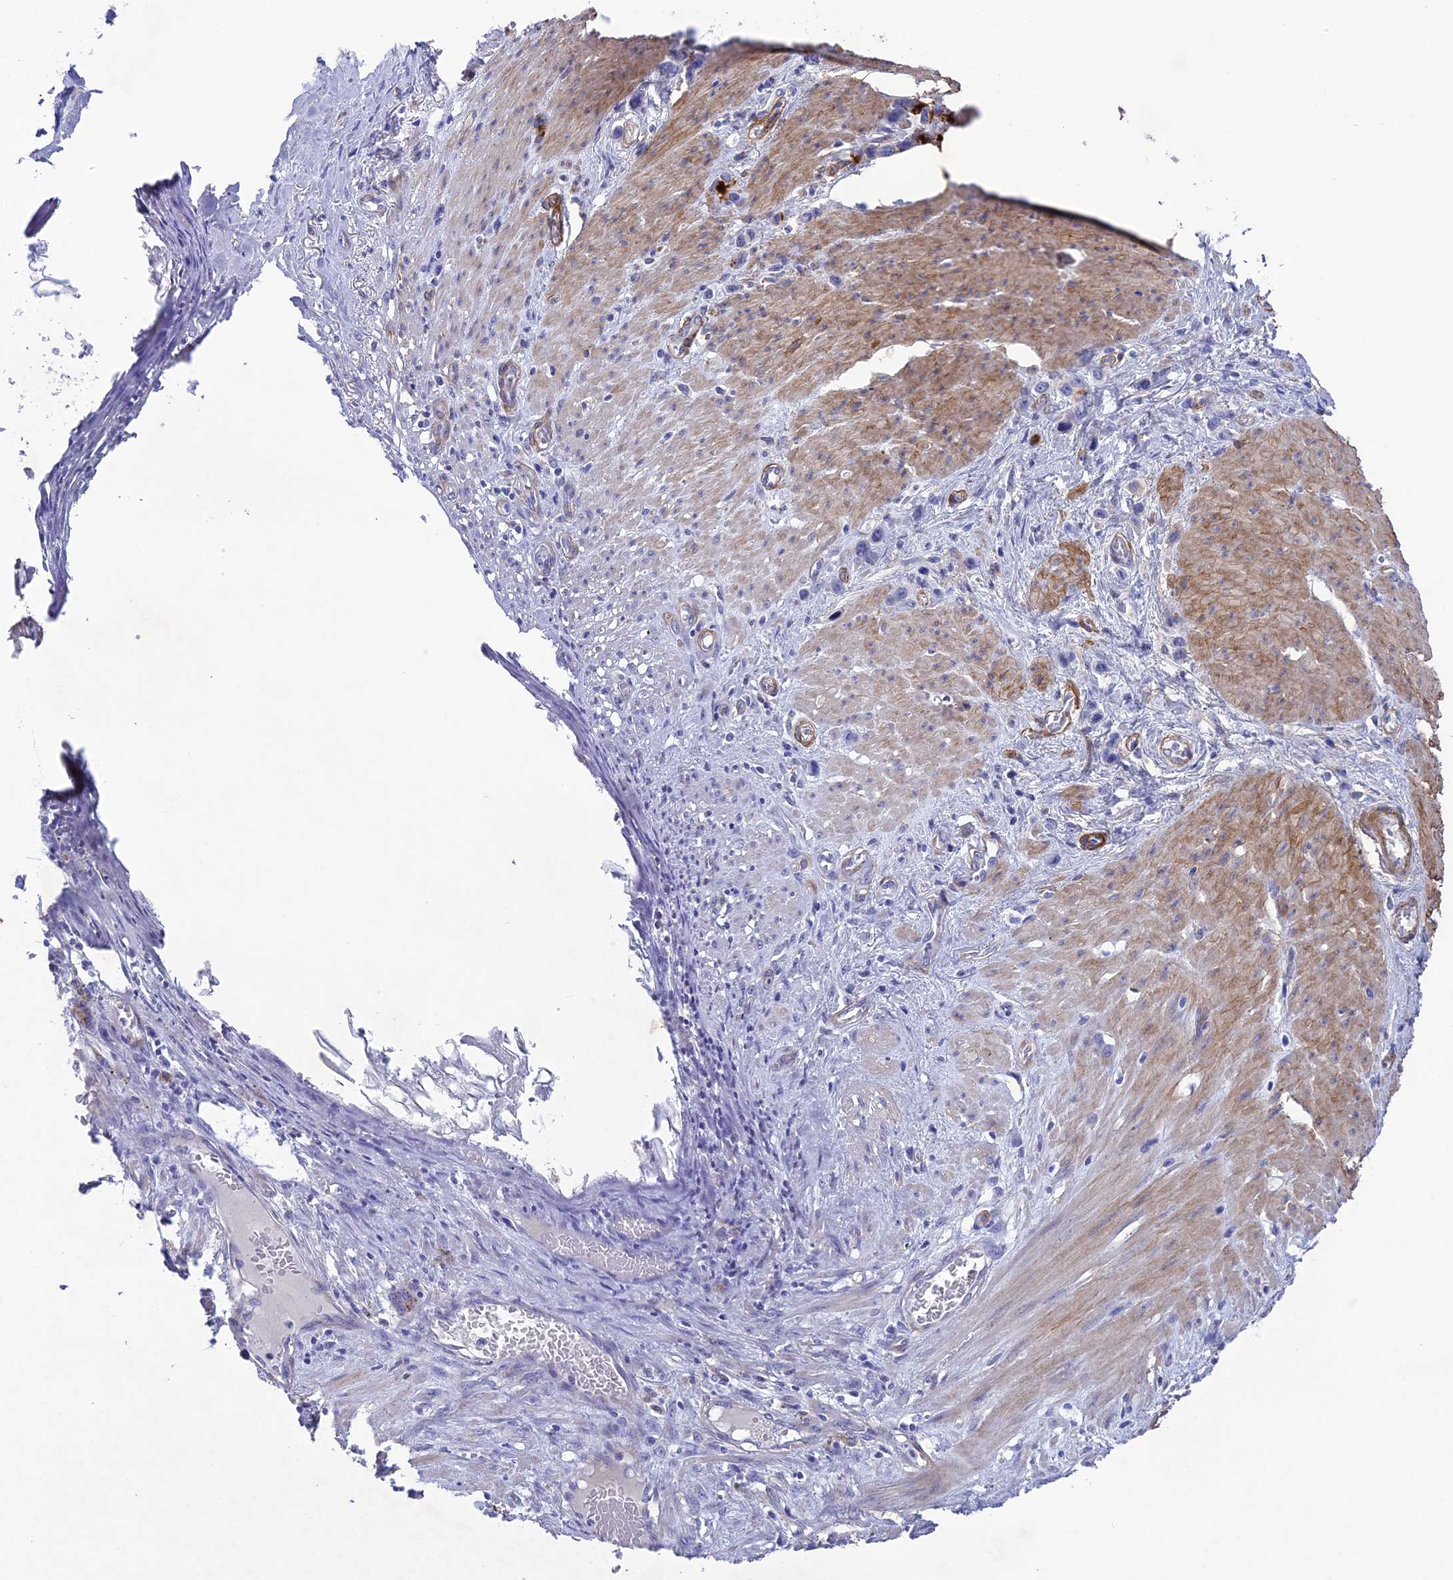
{"staining": {"intensity": "negative", "quantity": "none", "location": "none"}, "tissue": "stomach cancer", "cell_type": "Tumor cells", "image_type": "cancer", "snomed": [{"axis": "morphology", "description": "Adenocarcinoma, NOS"}, {"axis": "morphology", "description": "Adenocarcinoma, High grade"}, {"axis": "topography", "description": "Stomach, upper"}, {"axis": "topography", "description": "Stomach, lower"}], "caption": "A high-resolution photomicrograph shows IHC staining of stomach cancer (adenocarcinoma (high-grade)), which displays no significant positivity in tumor cells.", "gene": "TNS1", "patient": {"sex": "female", "age": 65}}